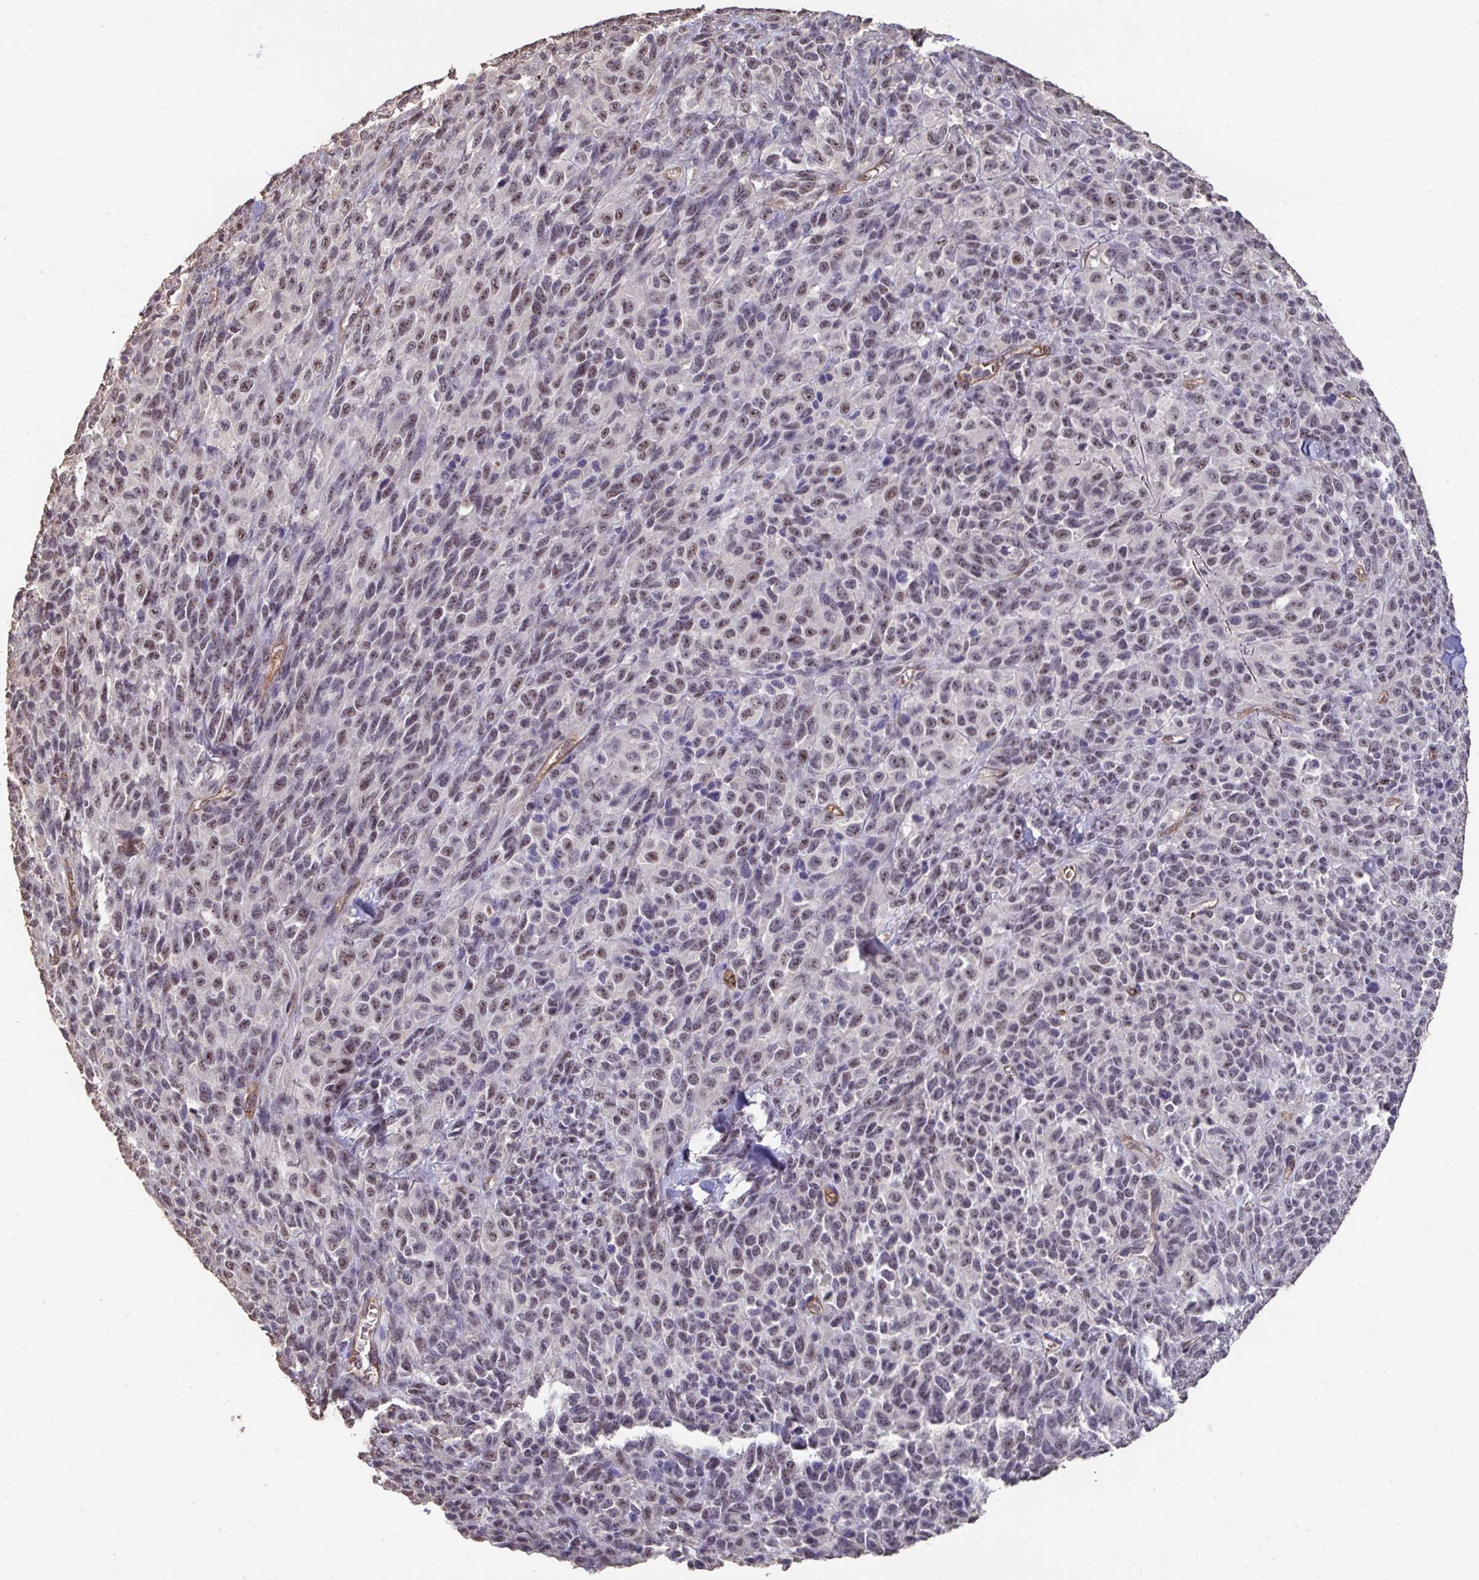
{"staining": {"intensity": "weak", "quantity": "25%-75%", "location": "nuclear"}, "tissue": "melanoma", "cell_type": "Tumor cells", "image_type": "cancer", "snomed": [{"axis": "morphology", "description": "Malignant melanoma, NOS"}, {"axis": "topography", "description": "Skin"}], "caption": "There is low levels of weak nuclear expression in tumor cells of melanoma, as demonstrated by immunohistochemical staining (brown color).", "gene": "SENP3", "patient": {"sex": "female", "age": 66}}